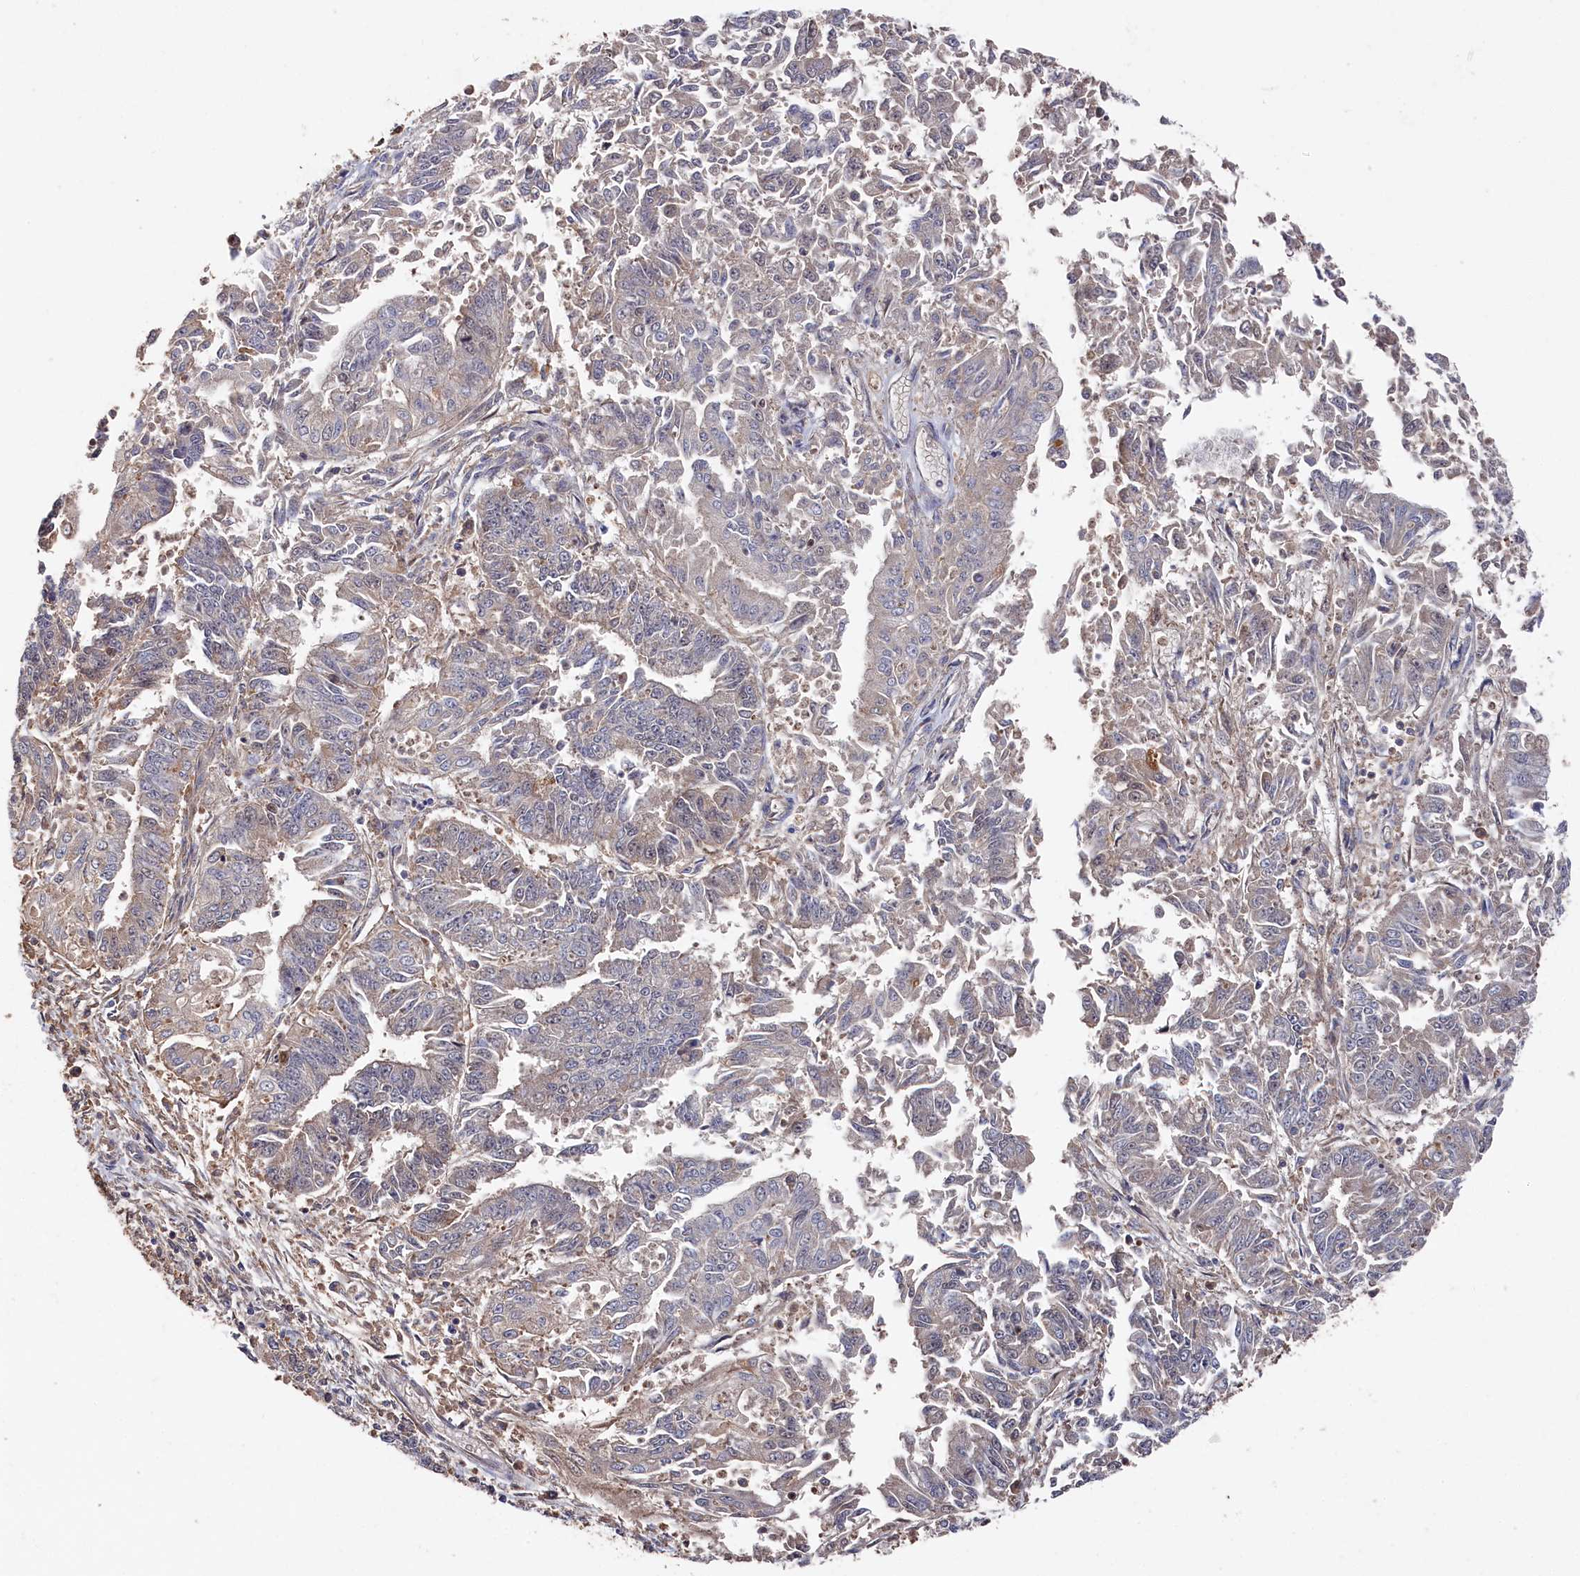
{"staining": {"intensity": "negative", "quantity": "none", "location": "none"}, "tissue": "endometrial cancer", "cell_type": "Tumor cells", "image_type": "cancer", "snomed": [{"axis": "morphology", "description": "Adenocarcinoma, NOS"}, {"axis": "topography", "description": "Endometrium"}], "caption": "Histopathology image shows no significant protein positivity in tumor cells of endometrial adenocarcinoma.", "gene": "RMI2", "patient": {"sex": "female", "age": 73}}